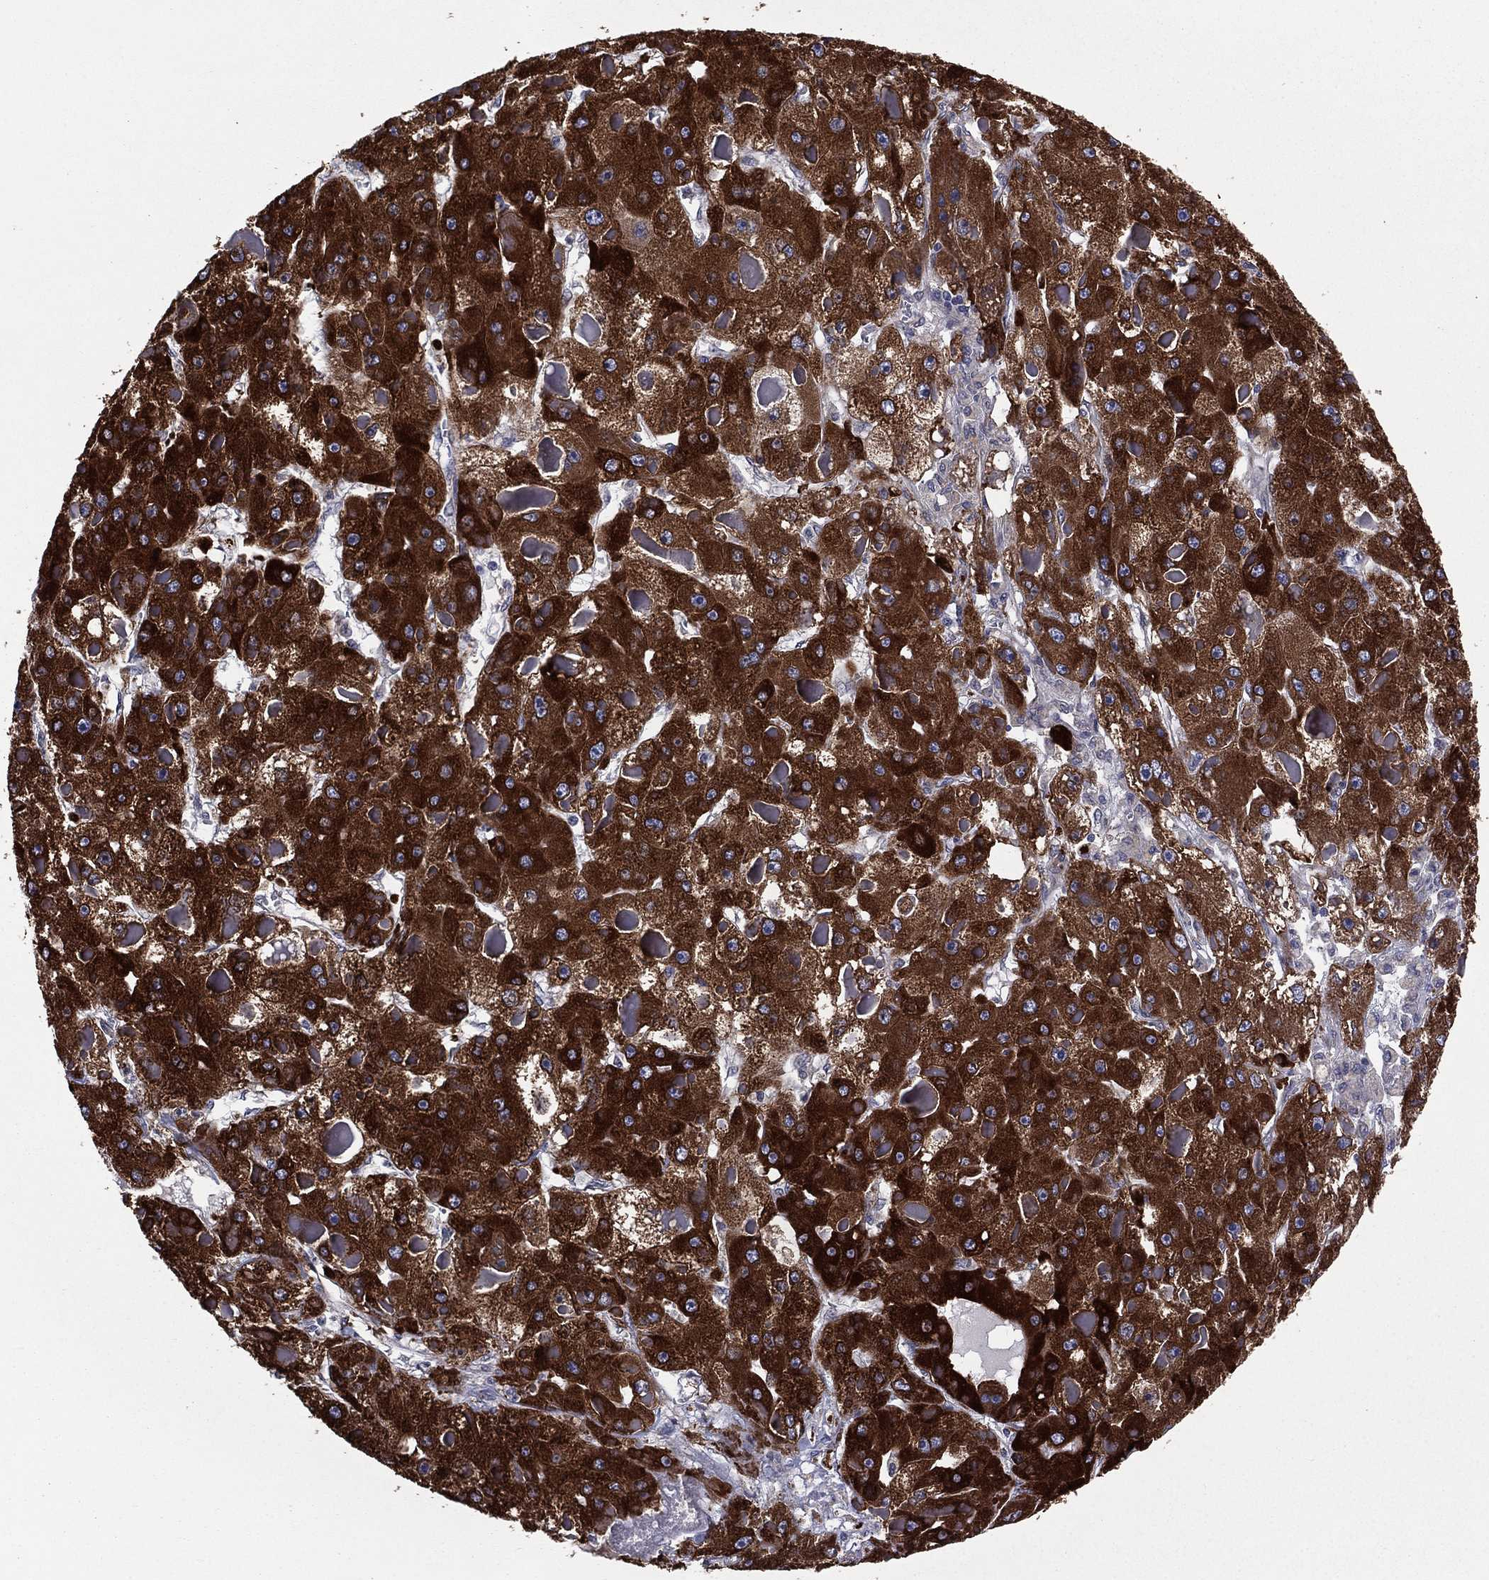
{"staining": {"intensity": "strong", "quantity": "25%-75%", "location": "cytoplasmic/membranous"}, "tissue": "liver cancer", "cell_type": "Tumor cells", "image_type": "cancer", "snomed": [{"axis": "morphology", "description": "Carcinoma, Hepatocellular, NOS"}, {"axis": "topography", "description": "Liver"}], "caption": "This photomicrograph demonstrates IHC staining of liver cancer, with high strong cytoplasmic/membranous positivity in about 25%-75% of tumor cells.", "gene": "PGRMC1", "patient": {"sex": "female", "age": 73}}